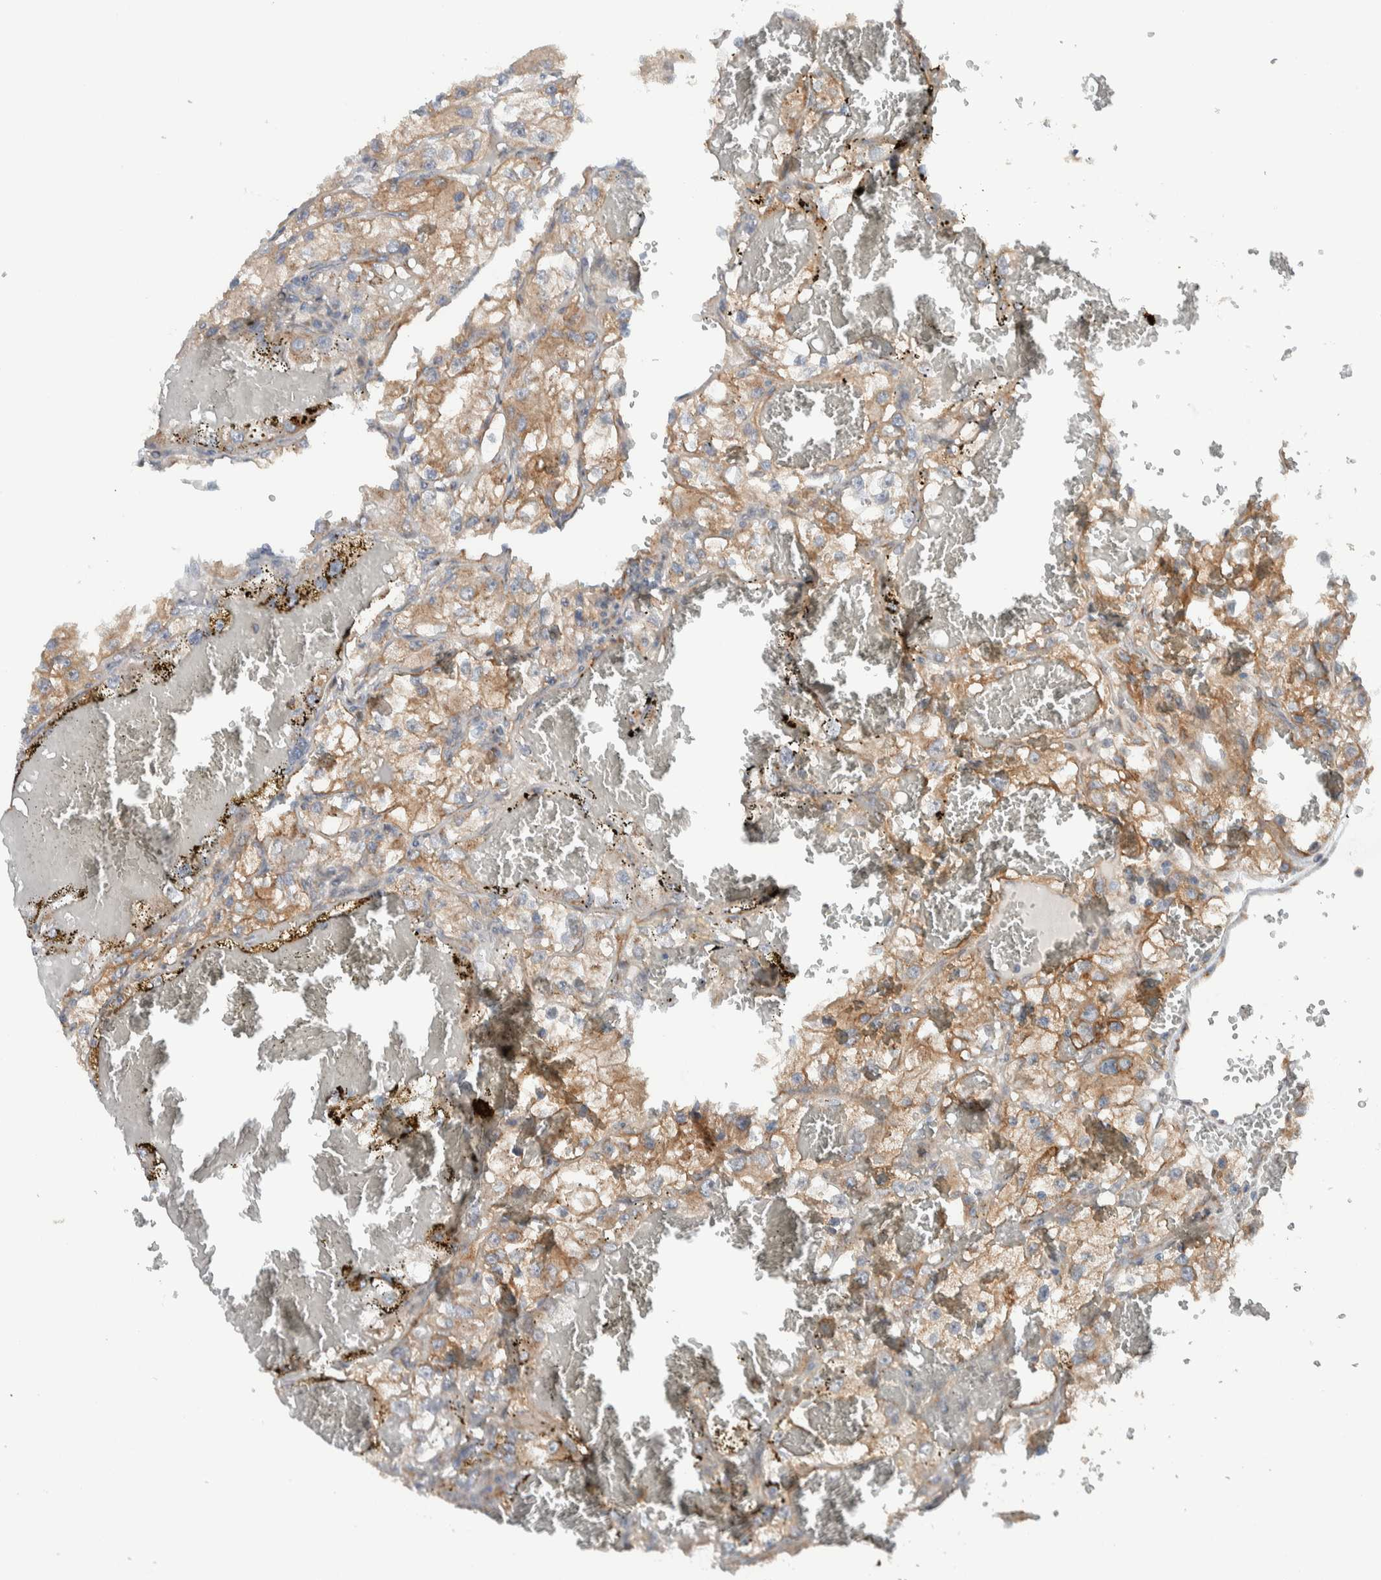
{"staining": {"intensity": "moderate", "quantity": ">75%", "location": "cytoplasmic/membranous"}, "tissue": "renal cancer", "cell_type": "Tumor cells", "image_type": "cancer", "snomed": [{"axis": "morphology", "description": "Adenocarcinoma, NOS"}, {"axis": "topography", "description": "Kidney"}], "caption": "Protein expression analysis of human renal cancer (adenocarcinoma) reveals moderate cytoplasmic/membranous staining in approximately >75% of tumor cells.", "gene": "RERE", "patient": {"sex": "female", "age": 57}}